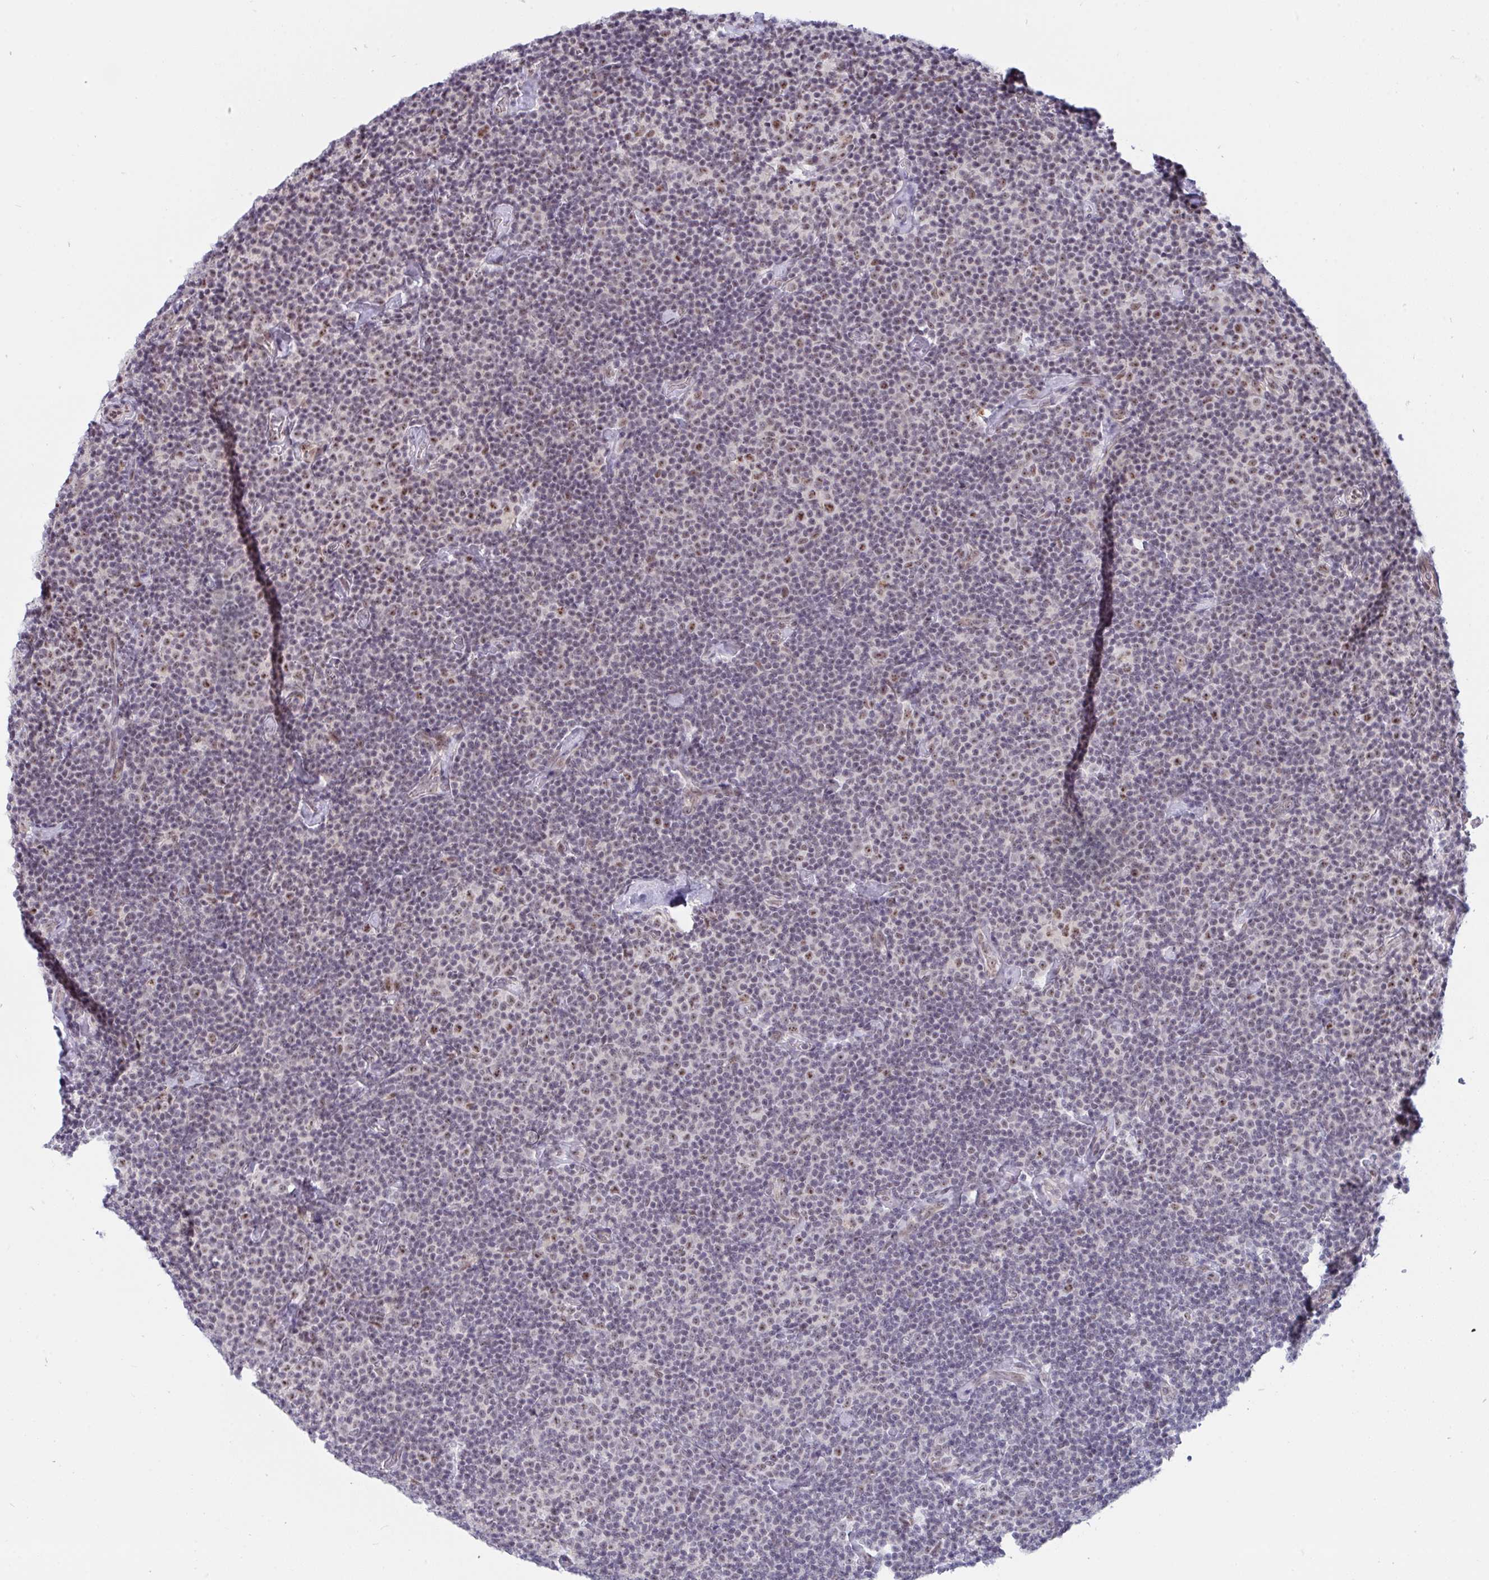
{"staining": {"intensity": "moderate", "quantity": "<25%", "location": "nuclear"}, "tissue": "lymphoma", "cell_type": "Tumor cells", "image_type": "cancer", "snomed": [{"axis": "morphology", "description": "Malignant lymphoma, non-Hodgkin's type, Low grade"}, {"axis": "topography", "description": "Lymph node"}], "caption": "Immunohistochemistry image of neoplastic tissue: human malignant lymphoma, non-Hodgkin's type (low-grade) stained using immunohistochemistry reveals low levels of moderate protein expression localized specifically in the nuclear of tumor cells, appearing as a nuclear brown color.", "gene": "PRR14", "patient": {"sex": "male", "age": 81}}